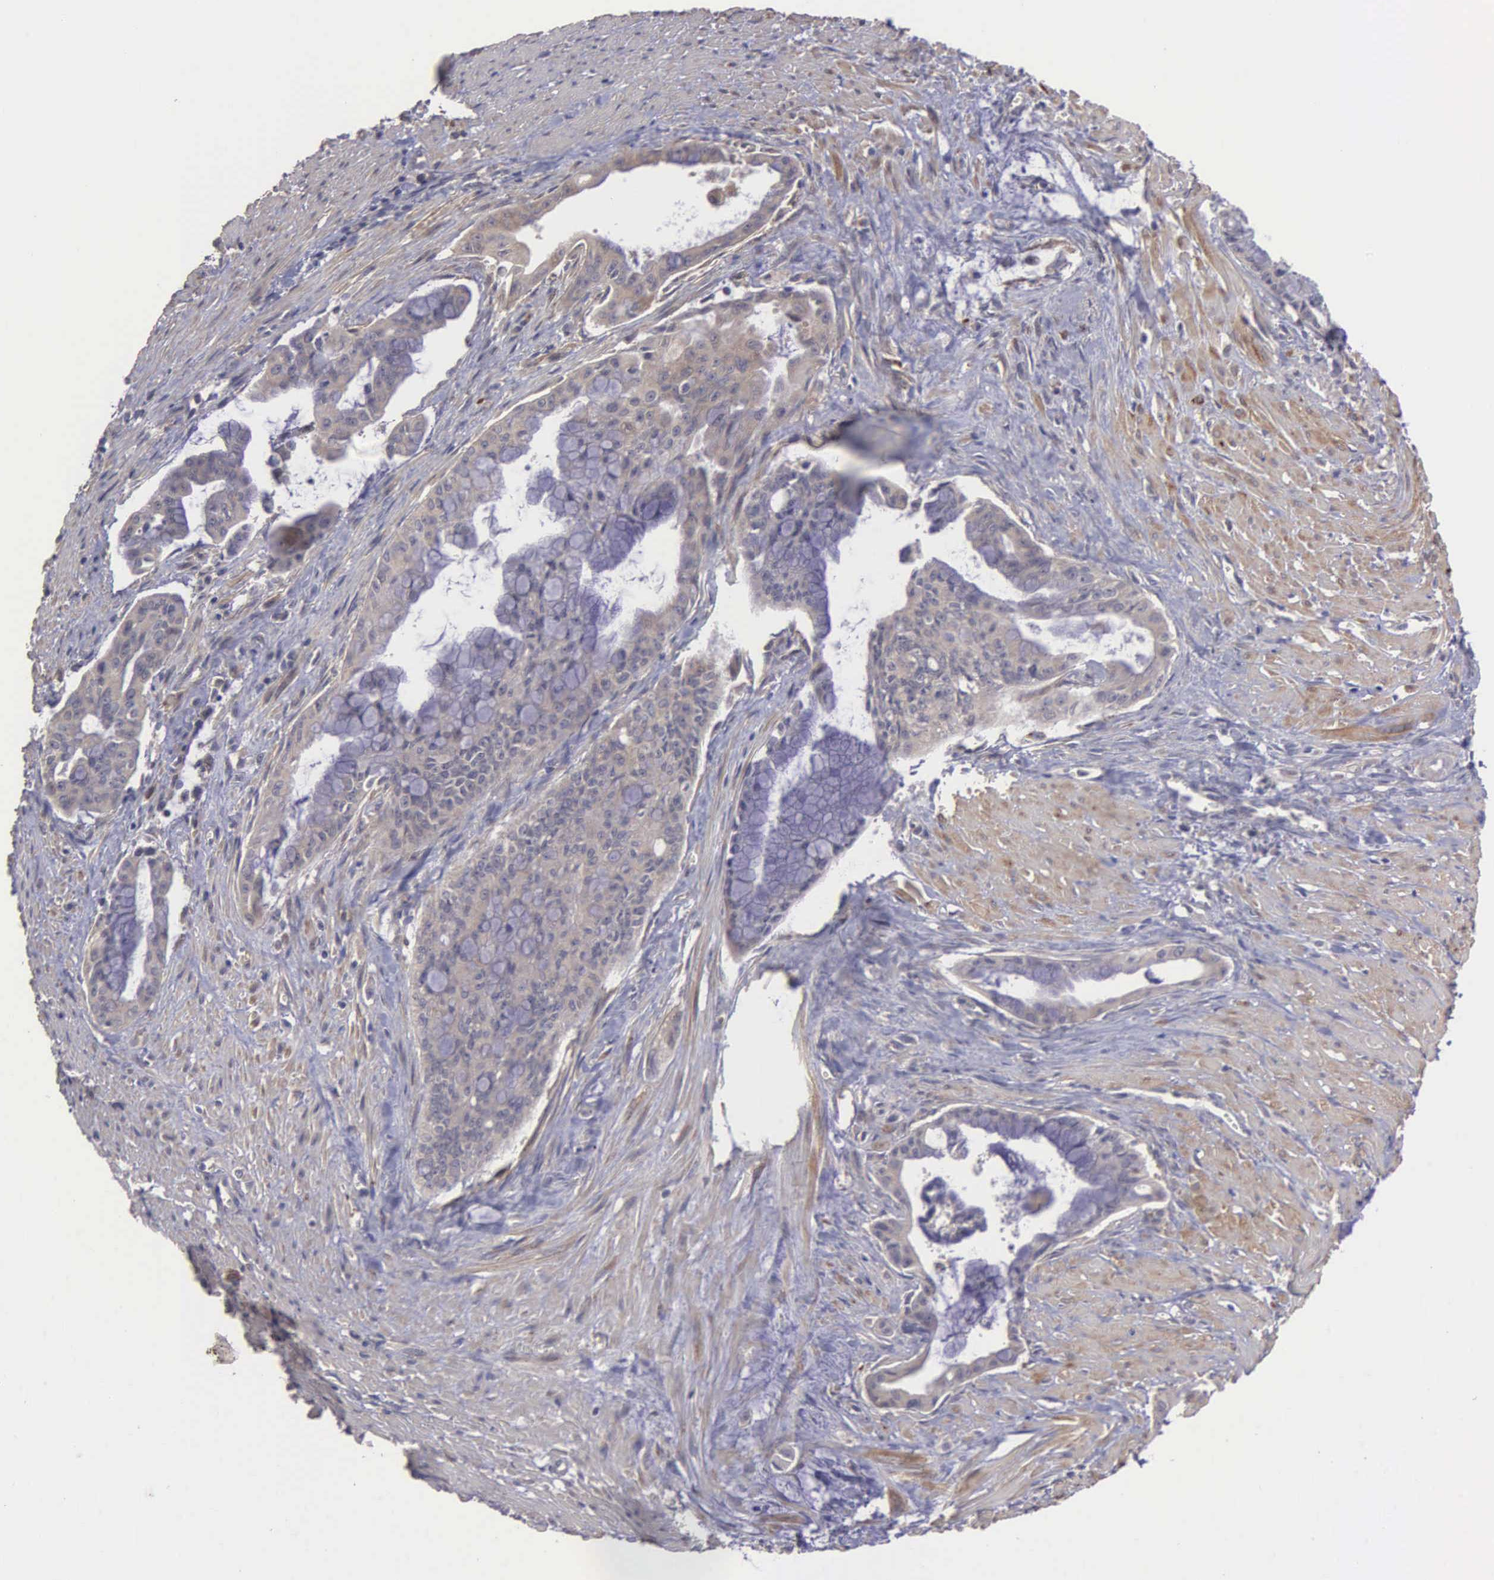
{"staining": {"intensity": "negative", "quantity": "none", "location": "none"}, "tissue": "pancreatic cancer", "cell_type": "Tumor cells", "image_type": "cancer", "snomed": [{"axis": "morphology", "description": "Adenocarcinoma, NOS"}, {"axis": "topography", "description": "Pancreas"}], "caption": "Tumor cells show no significant protein positivity in adenocarcinoma (pancreatic).", "gene": "RTL10", "patient": {"sex": "male", "age": 59}}